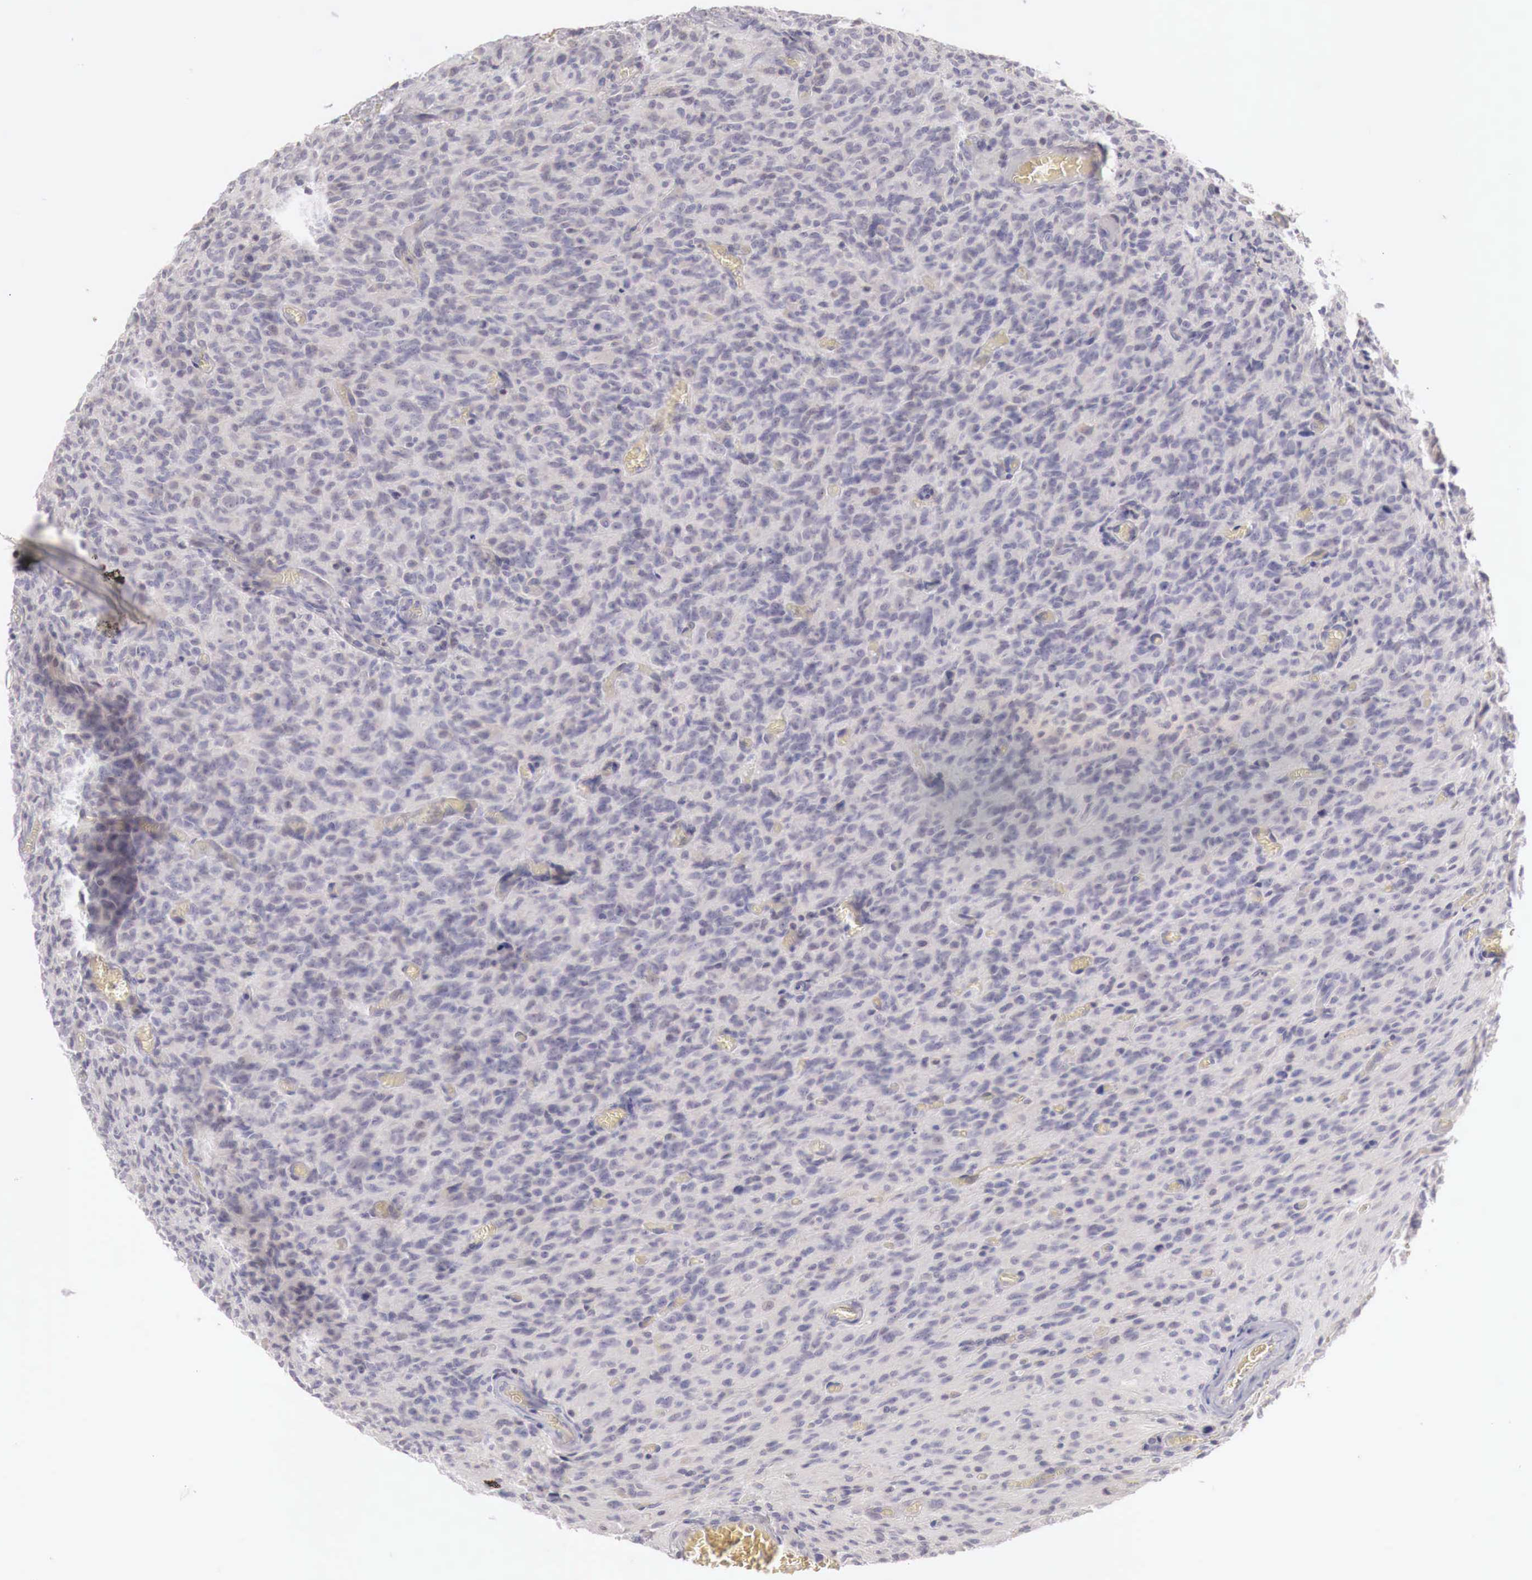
{"staining": {"intensity": "negative", "quantity": "none", "location": "none"}, "tissue": "glioma", "cell_type": "Tumor cells", "image_type": "cancer", "snomed": [{"axis": "morphology", "description": "Glioma, malignant, High grade"}, {"axis": "topography", "description": "Brain"}], "caption": "Glioma stained for a protein using immunohistochemistry (IHC) displays no staining tumor cells.", "gene": "GATA1", "patient": {"sex": "male", "age": 56}}